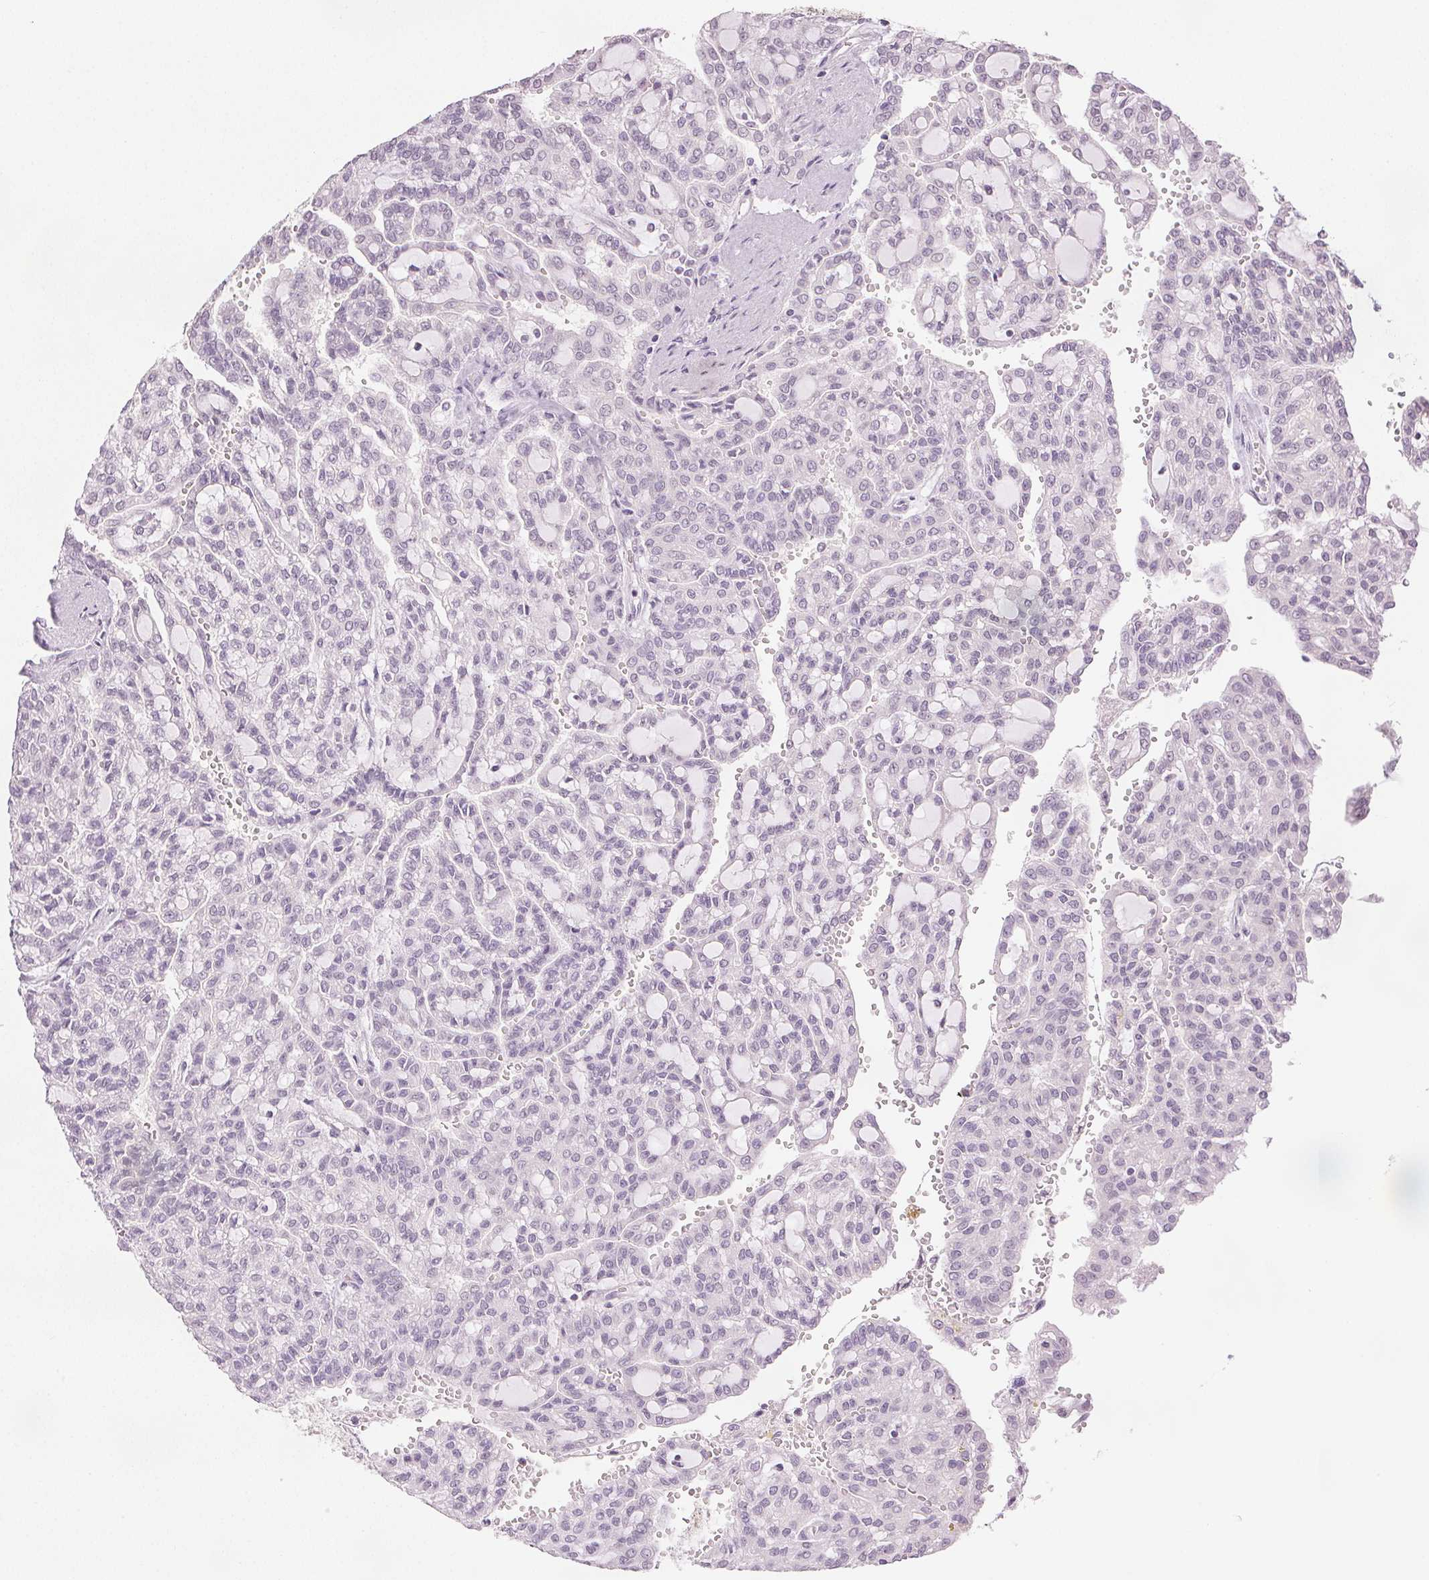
{"staining": {"intensity": "negative", "quantity": "none", "location": "none"}, "tissue": "renal cancer", "cell_type": "Tumor cells", "image_type": "cancer", "snomed": [{"axis": "morphology", "description": "Adenocarcinoma, NOS"}, {"axis": "topography", "description": "Kidney"}], "caption": "Immunohistochemistry micrograph of human renal cancer (adenocarcinoma) stained for a protein (brown), which reveals no positivity in tumor cells. (Immunohistochemistry, brightfield microscopy, high magnification).", "gene": "SCGN", "patient": {"sex": "male", "age": 63}}